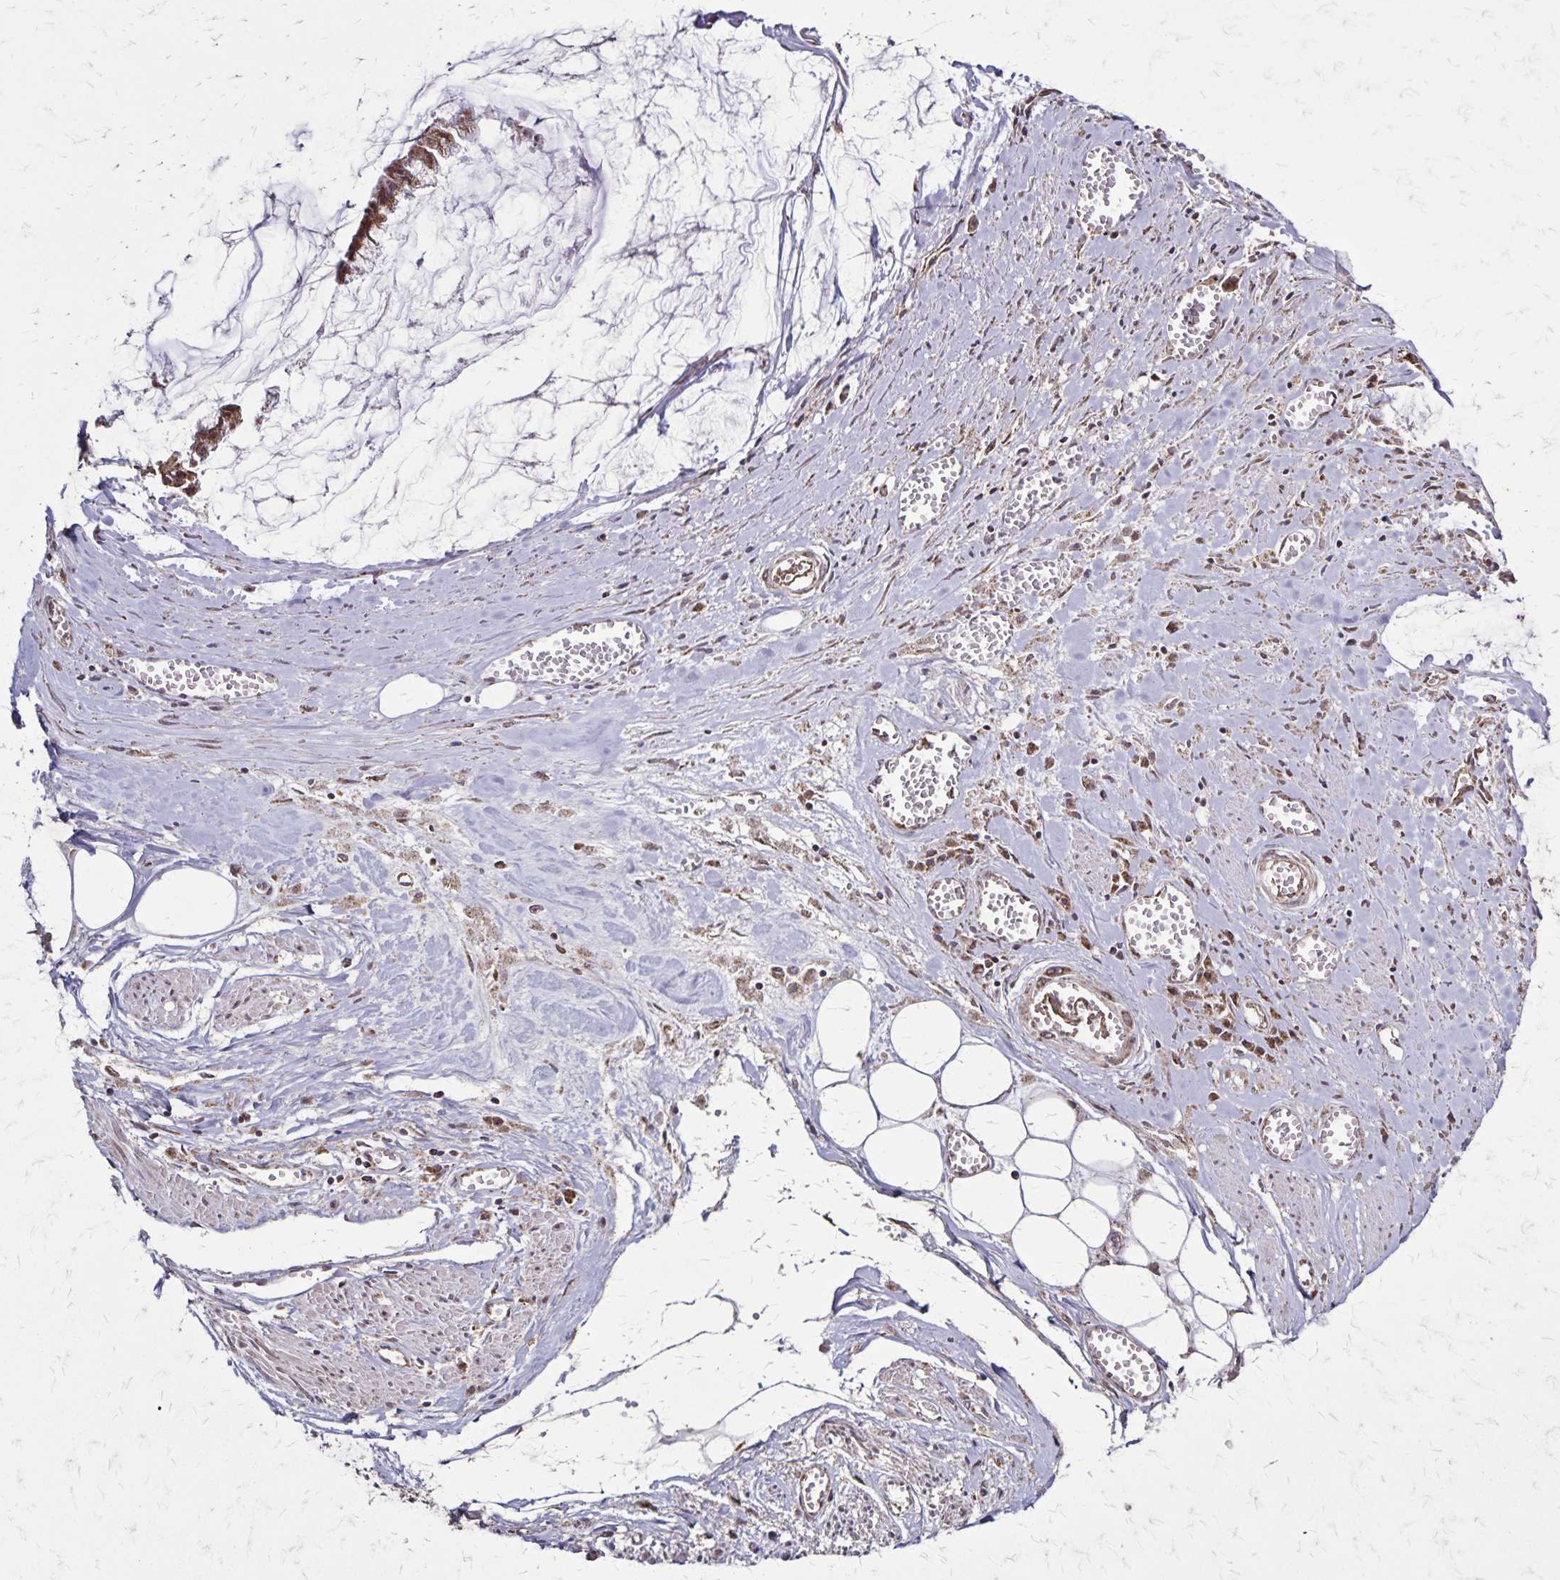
{"staining": {"intensity": "strong", "quantity": ">75%", "location": "cytoplasmic/membranous,nuclear"}, "tissue": "ovarian cancer", "cell_type": "Tumor cells", "image_type": "cancer", "snomed": [{"axis": "morphology", "description": "Cystadenocarcinoma, mucinous, NOS"}, {"axis": "topography", "description": "Ovary"}], "caption": "Immunohistochemical staining of mucinous cystadenocarcinoma (ovarian) displays high levels of strong cytoplasmic/membranous and nuclear protein positivity in about >75% of tumor cells.", "gene": "NFS1", "patient": {"sex": "female", "age": 90}}